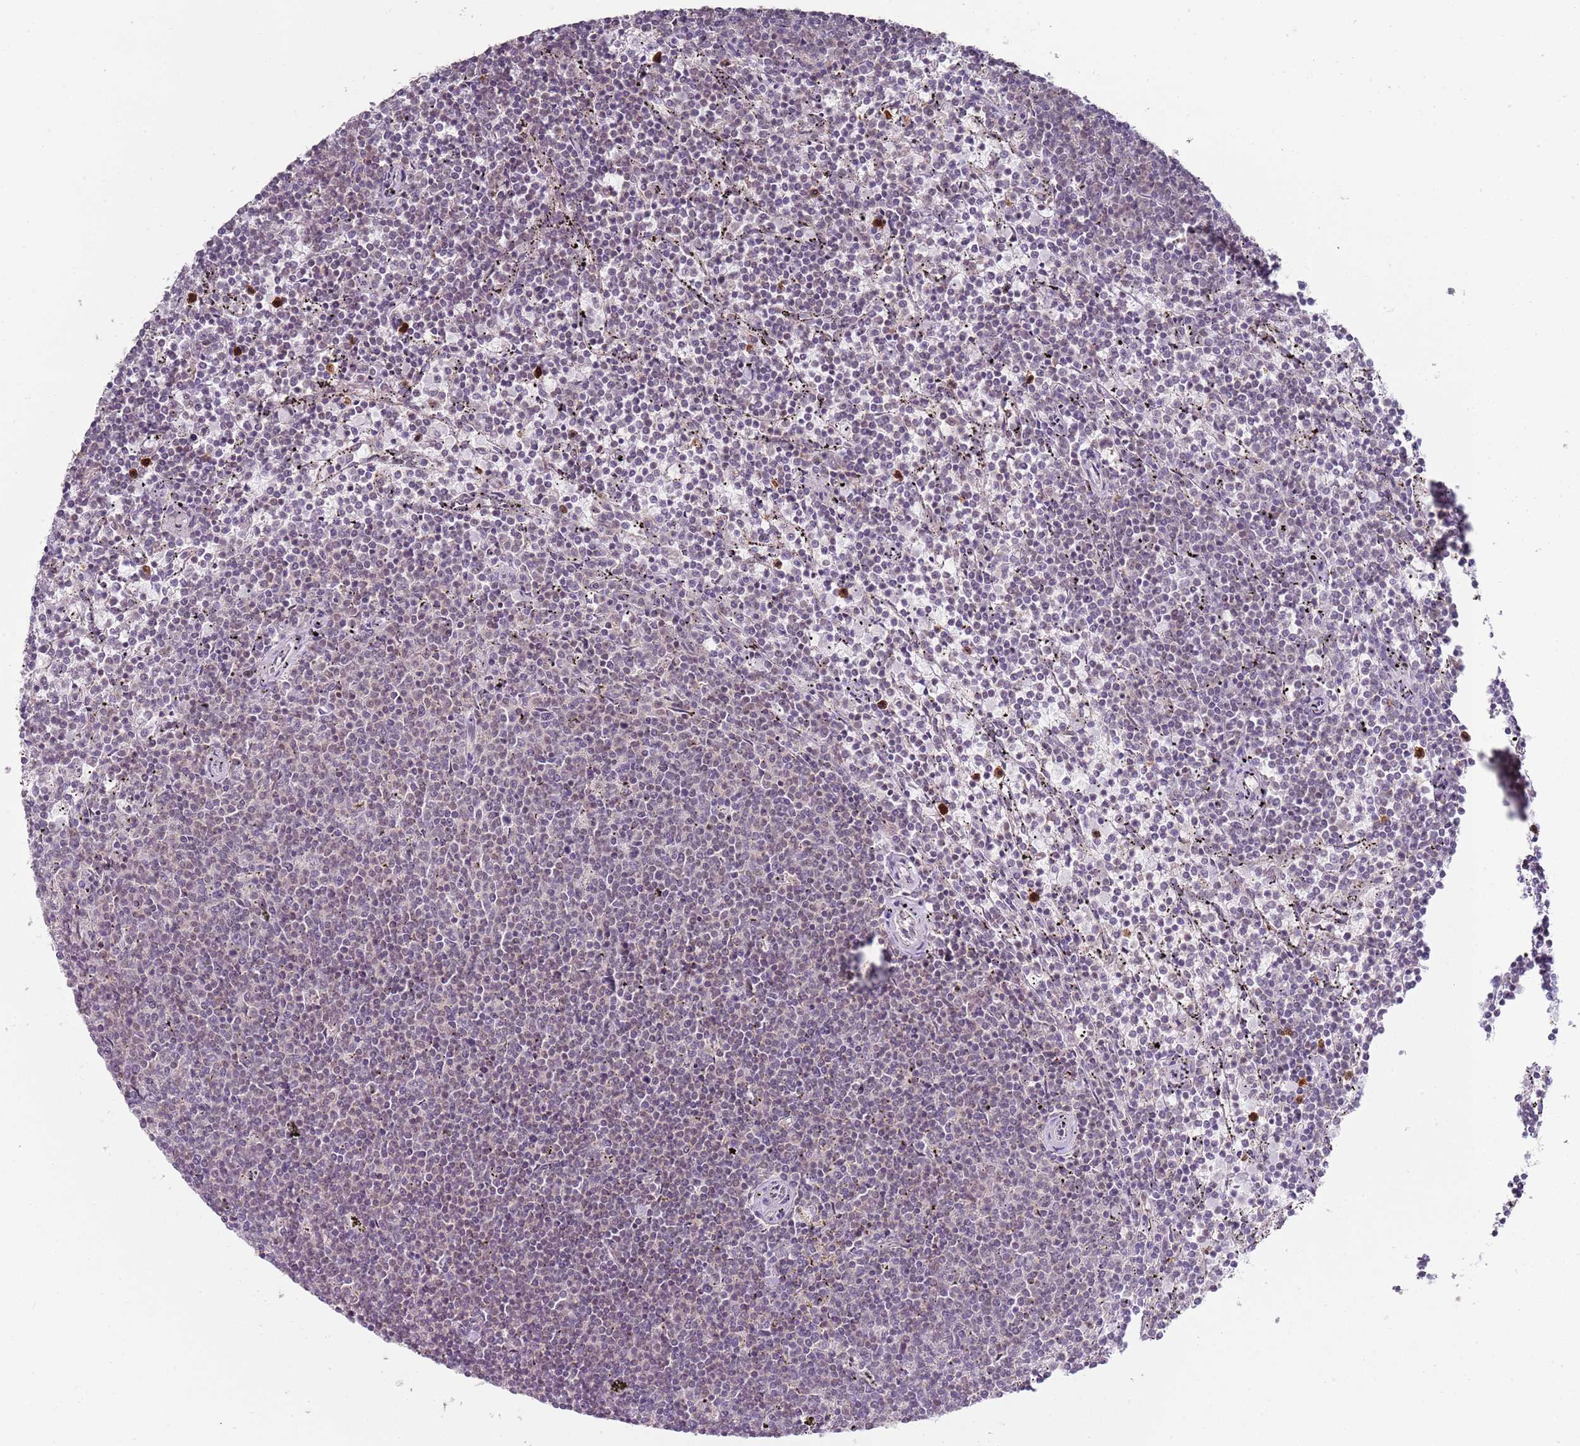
{"staining": {"intensity": "negative", "quantity": "none", "location": "none"}, "tissue": "lymphoma", "cell_type": "Tumor cells", "image_type": "cancer", "snomed": [{"axis": "morphology", "description": "Malignant lymphoma, non-Hodgkin's type, Low grade"}, {"axis": "topography", "description": "Spleen"}], "caption": "Immunohistochemistry (IHC) of human malignant lymphoma, non-Hodgkin's type (low-grade) displays no positivity in tumor cells. (Stains: DAB (3,3'-diaminobenzidine) IHC with hematoxylin counter stain, Microscopy: brightfield microscopy at high magnification).", "gene": "SMARCAL1", "patient": {"sex": "female", "age": 50}}